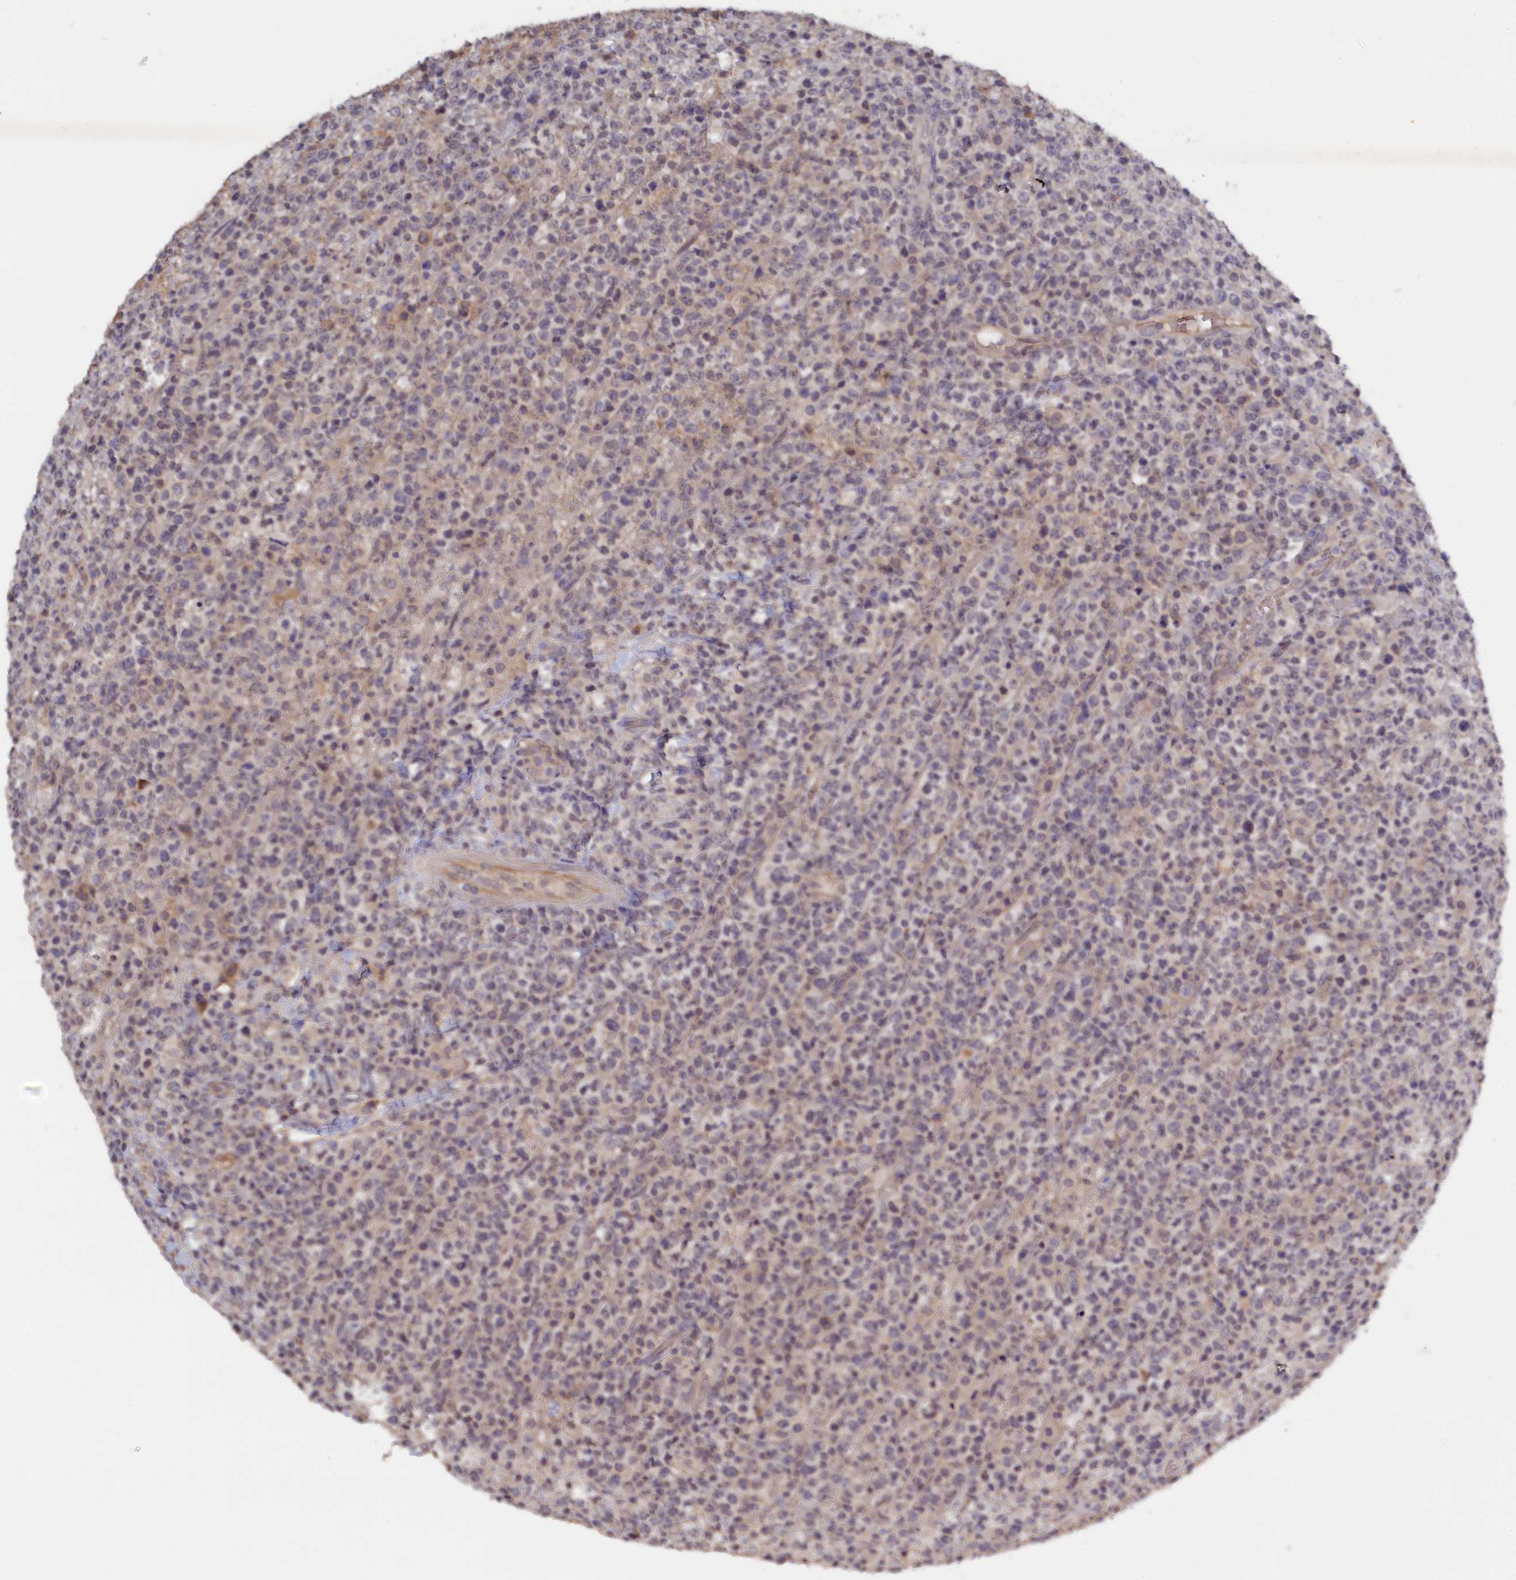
{"staining": {"intensity": "negative", "quantity": "none", "location": "none"}, "tissue": "lymphoma", "cell_type": "Tumor cells", "image_type": "cancer", "snomed": [{"axis": "morphology", "description": "Malignant lymphoma, non-Hodgkin's type, High grade"}, {"axis": "topography", "description": "Colon"}], "caption": "There is no significant staining in tumor cells of high-grade malignant lymphoma, non-Hodgkin's type.", "gene": "CELF5", "patient": {"sex": "female", "age": 53}}